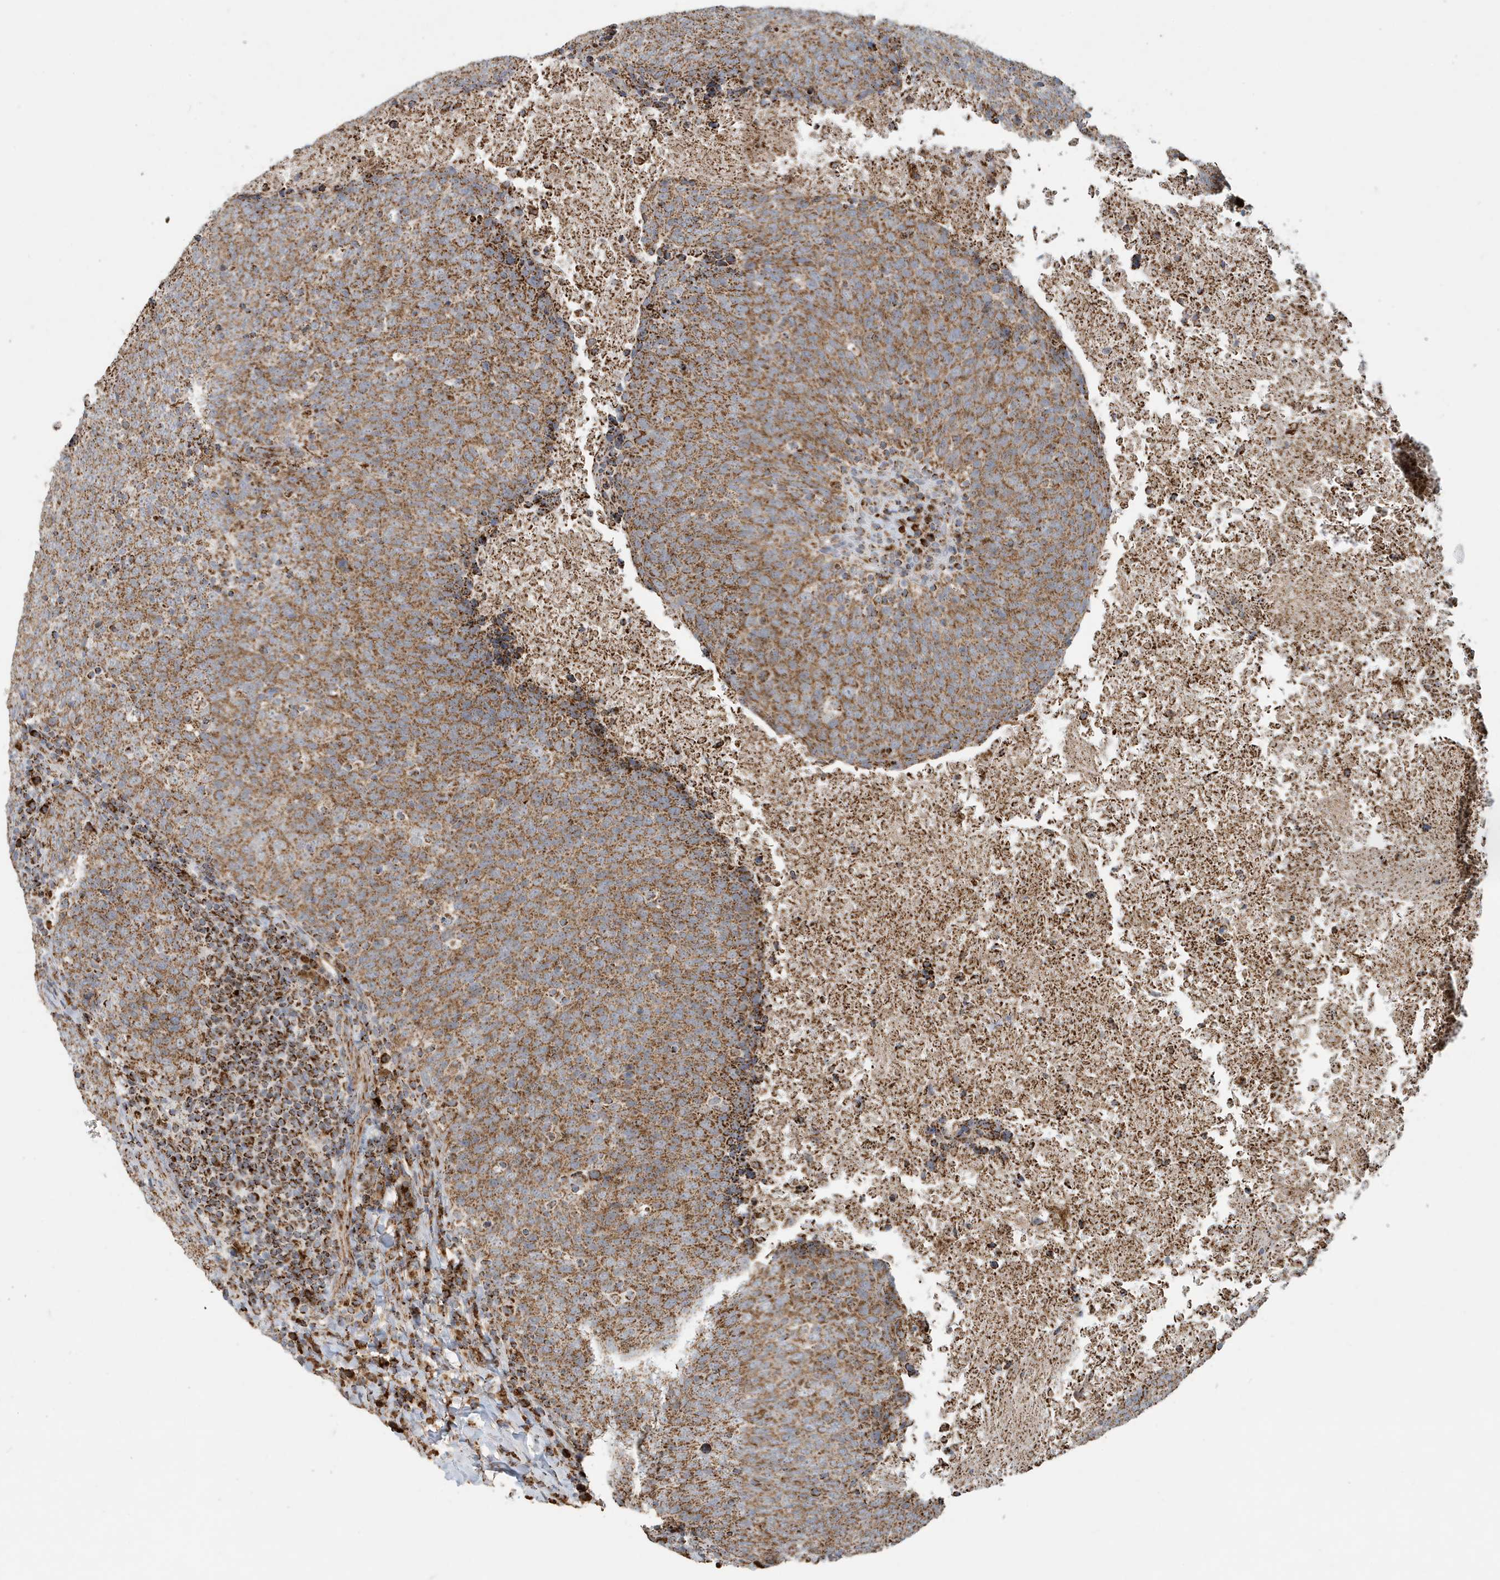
{"staining": {"intensity": "moderate", "quantity": ">75%", "location": "cytoplasmic/membranous"}, "tissue": "head and neck cancer", "cell_type": "Tumor cells", "image_type": "cancer", "snomed": [{"axis": "morphology", "description": "Squamous cell carcinoma, NOS"}, {"axis": "morphology", "description": "Squamous cell carcinoma, metastatic, NOS"}, {"axis": "topography", "description": "Lymph node"}, {"axis": "topography", "description": "Head-Neck"}], "caption": "Tumor cells demonstrate medium levels of moderate cytoplasmic/membranous expression in approximately >75% of cells in human squamous cell carcinoma (head and neck).", "gene": "MAN1A1", "patient": {"sex": "male", "age": 62}}